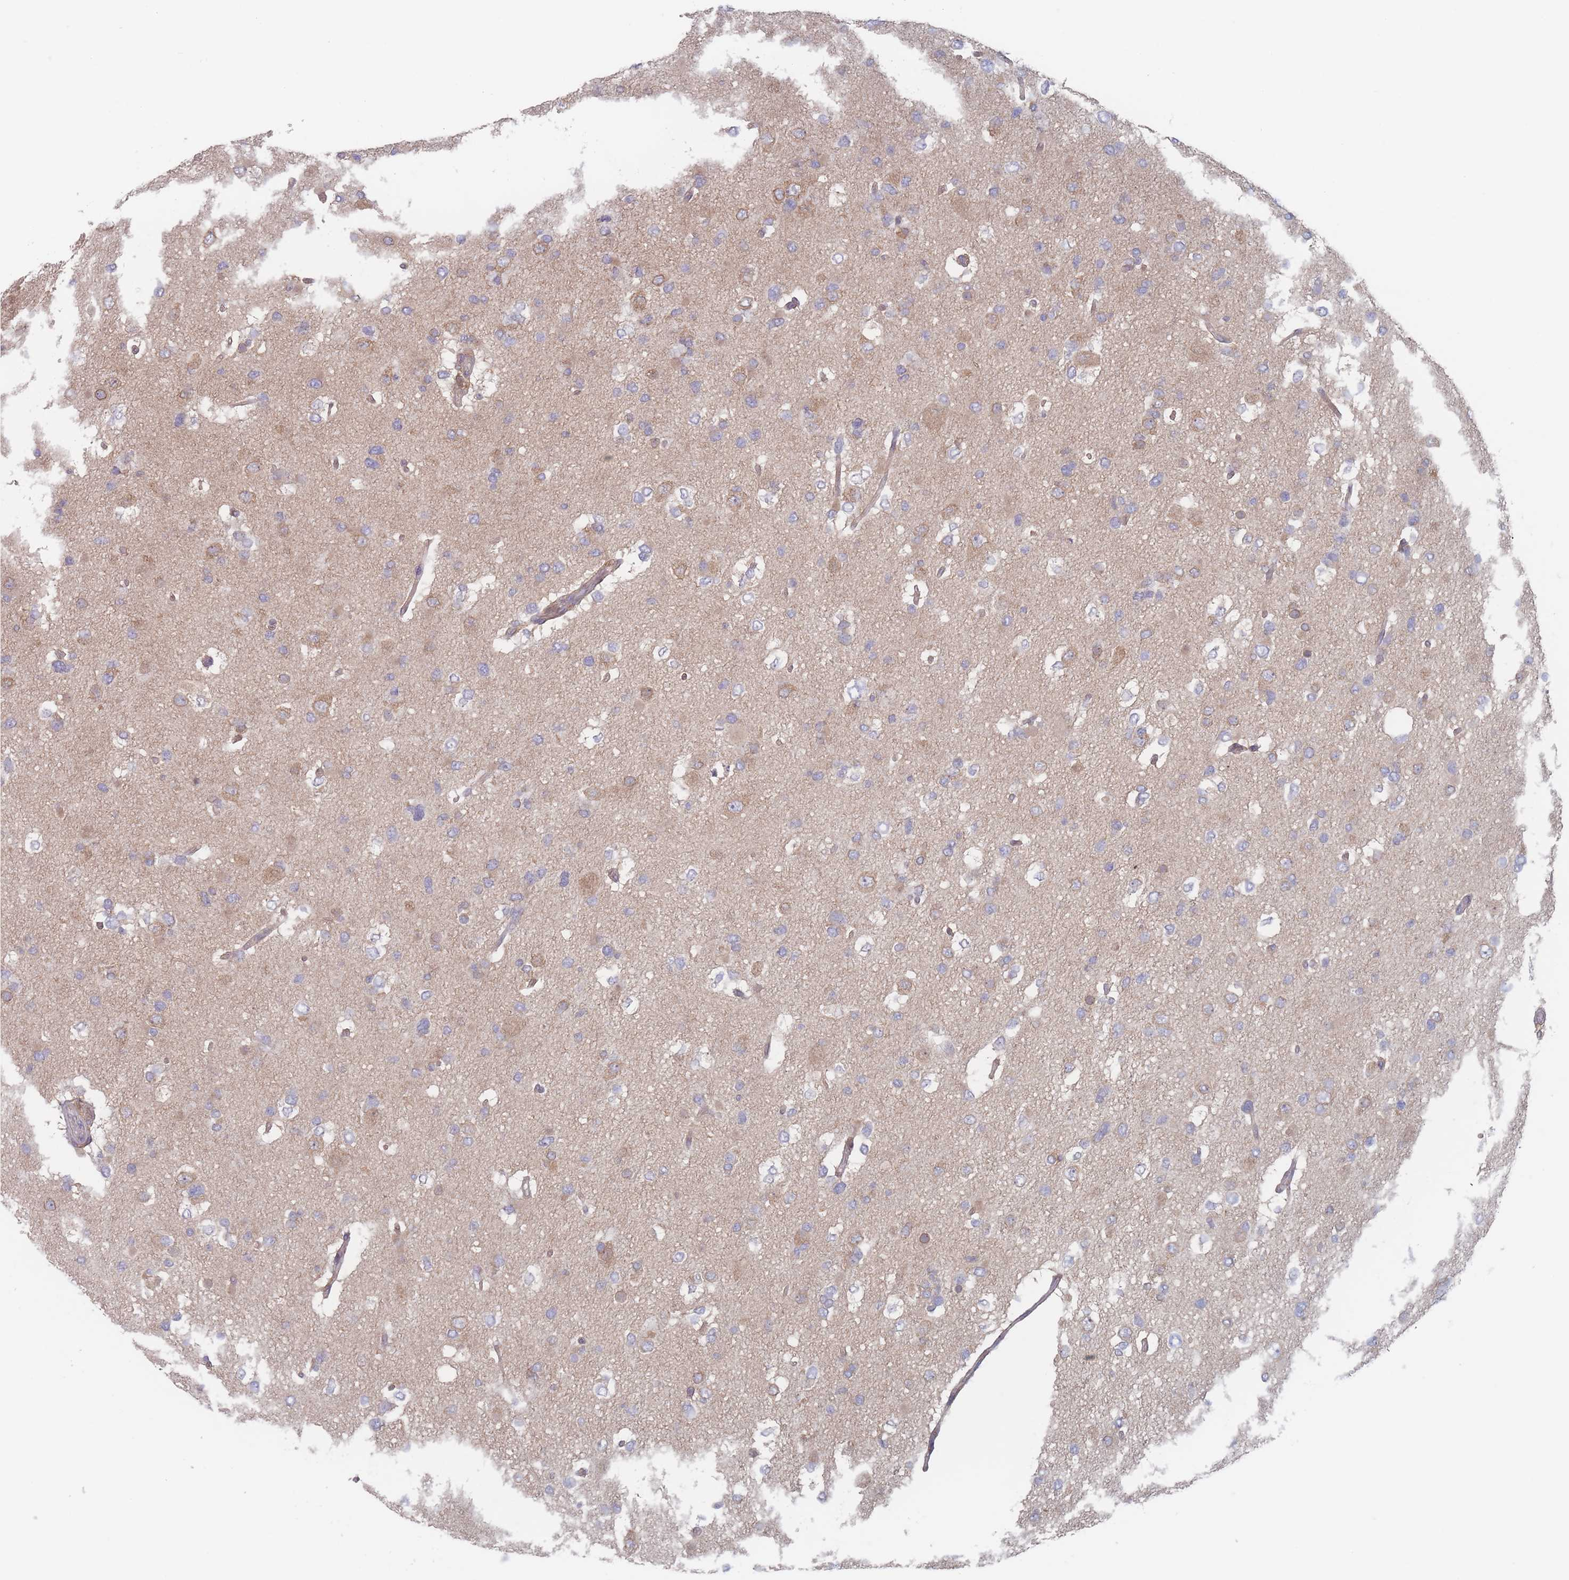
{"staining": {"intensity": "moderate", "quantity": "<25%", "location": "cytoplasmic/membranous"}, "tissue": "glioma", "cell_type": "Tumor cells", "image_type": "cancer", "snomed": [{"axis": "morphology", "description": "Glioma, malignant, High grade"}, {"axis": "topography", "description": "Brain"}], "caption": "An image of high-grade glioma (malignant) stained for a protein shows moderate cytoplasmic/membranous brown staining in tumor cells.", "gene": "EFCC1", "patient": {"sex": "male", "age": 53}}